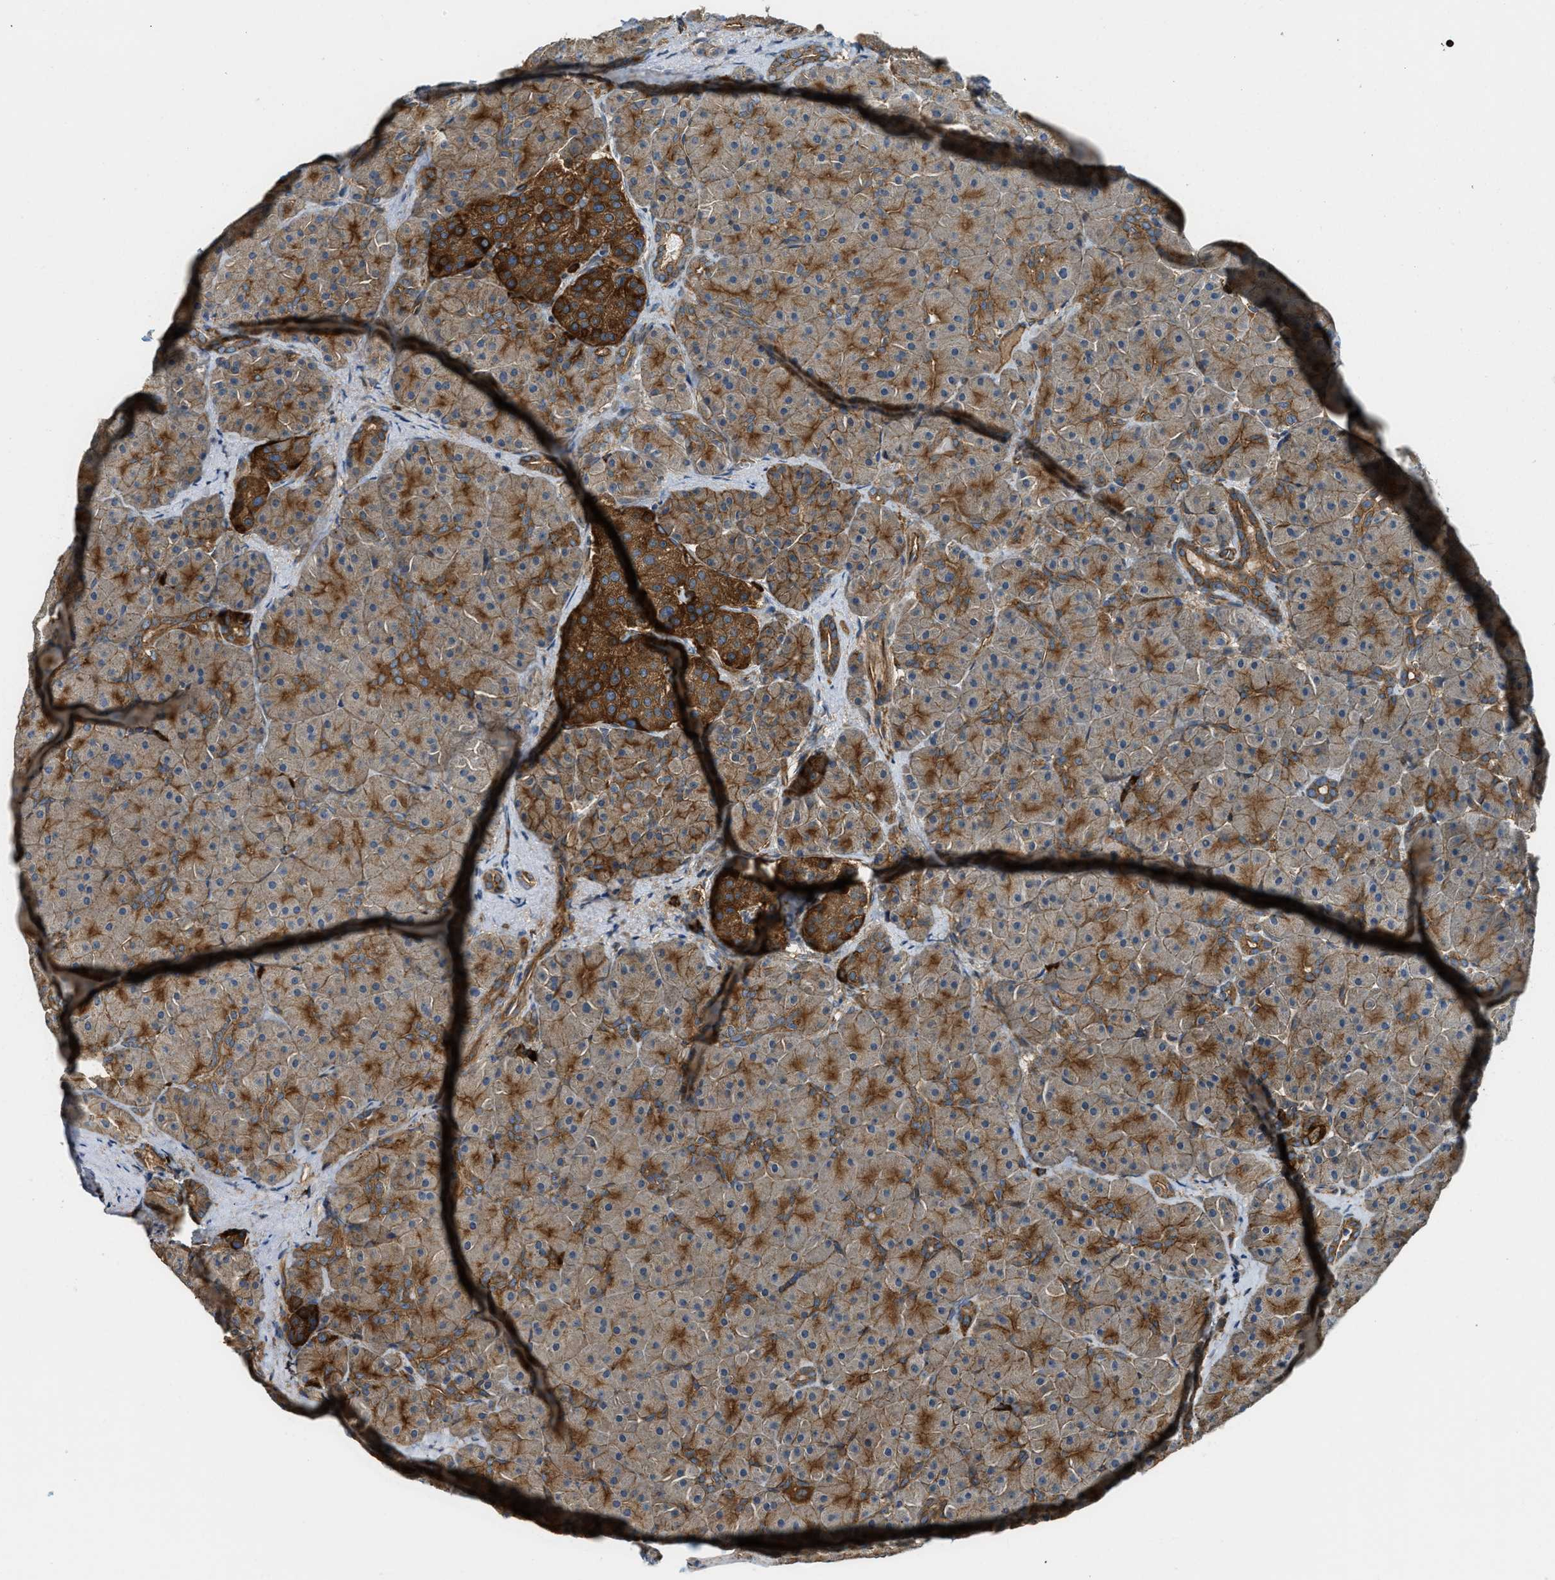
{"staining": {"intensity": "moderate", "quantity": ">75%", "location": "cytoplasmic/membranous"}, "tissue": "pancreas", "cell_type": "Exocrine glandular cells", "image_type": "normal", "snomed": [{"axis": "morphology", "description": "Normal tissue, NOS"}, {"axis": "topography", "description": "Pancreas"}], "caption": "Pancreas stained with DAB IHC shows medium levels of moderate cytoplasmic/membranous expression in approximately >75% of exocrine glandular cells. The staining was performed using DAB (3,3'-diaminobenzidine), with brown indicating positive protein expression. Nuclei are stained blue with hematoxylin.", "gene": "BAG4", "patient": {"sex": "male", "age": 66}}